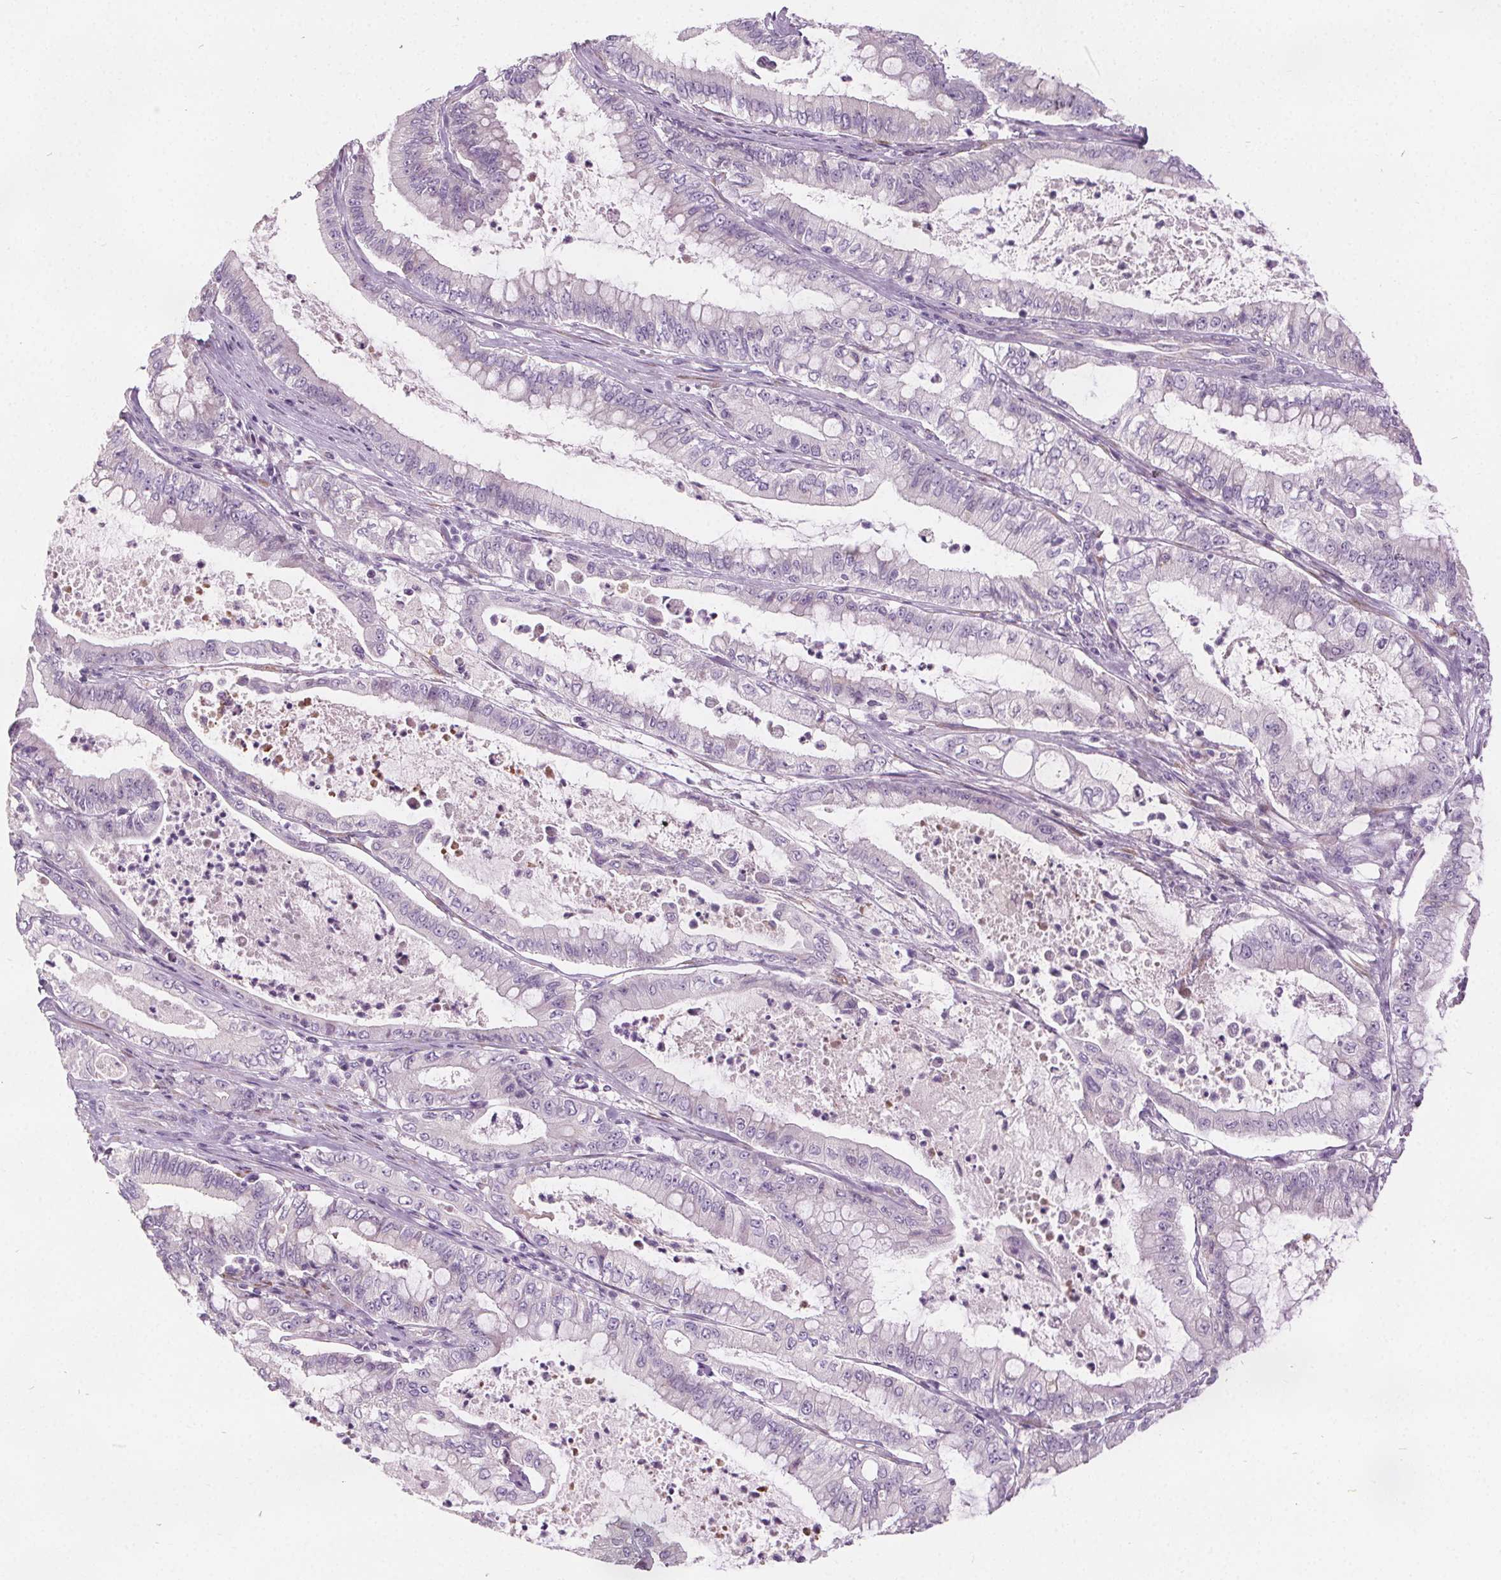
{"staining": {"intensity": "negative", "quantity": "none", "location": "none"}, "tissue": "pancreatic cancer", "cell_type": "Tumor cells", "image_type": "cancer", "snomed": [{"axis": "morphology", "description": "Adenocarcinoma, NOS"}, {"axis": "topography", "description": "Pancreas"}], "caption": "Tumor cells show no significant protein positivity in pancreatic cancer.", "gene": "ACOX2", "patient": {"sex": "male", "age": 71}}